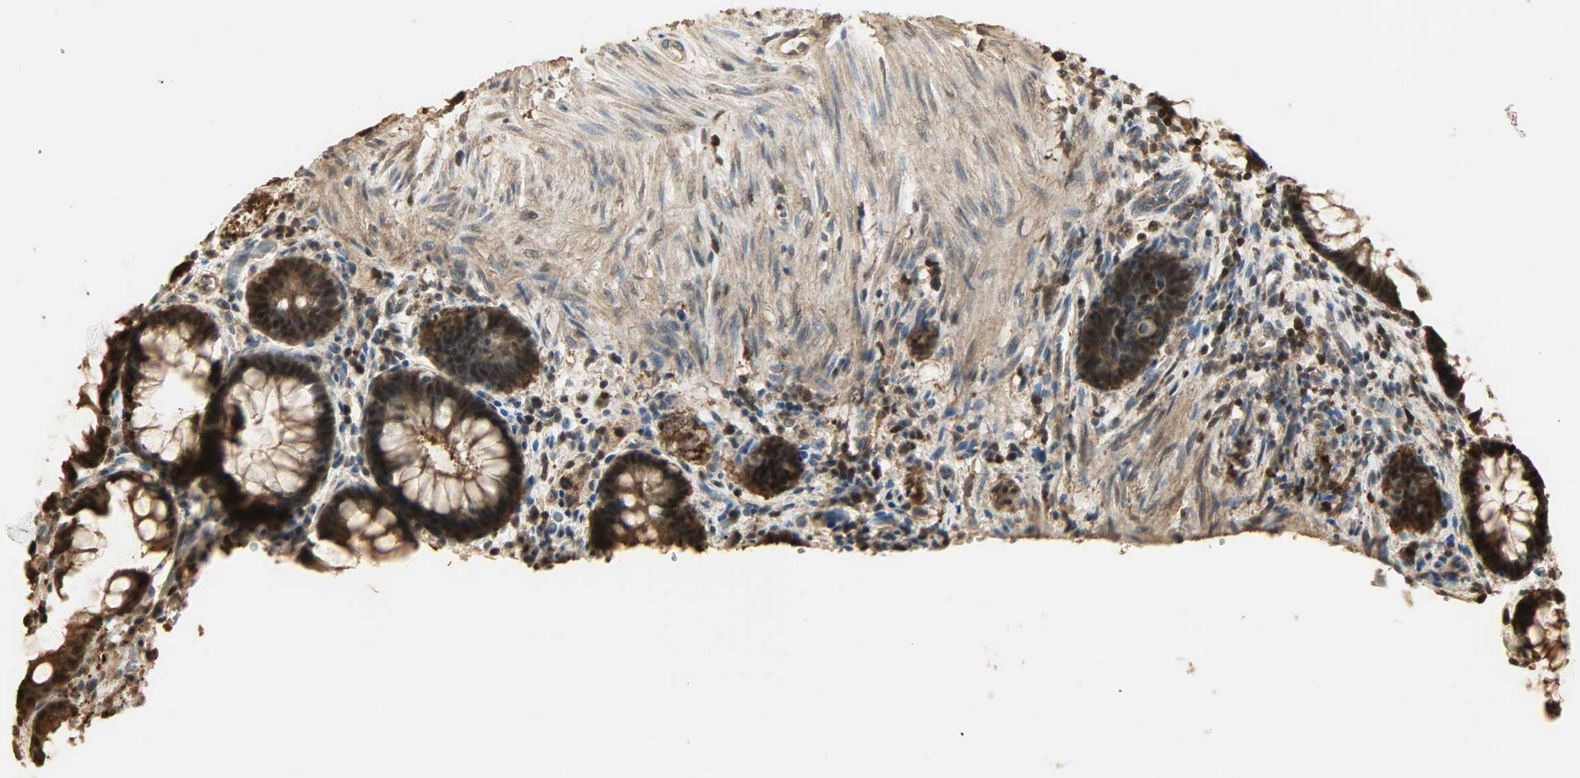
{"staining": {"intensity": "strong", "quantity": ">75%", "location": "cytoplasmic/membranous"}, "tissue": "rectum", "cell_type": "Glandular cells", "image_type": "normal", "snomed": [{"axis": "morphology", "description": "Normal tissue, NOS"}, {"axis": "topography", "description": "Rectum"}], "caption": "Immunohistochemical staining of benign rectum exhibits >75% levels of strong cytoplasmic/membranous protein positivity in approximately >75% of glandular cells.", "gene": "YWHAZ", "patient": {"sex": "female", "age": 46}}